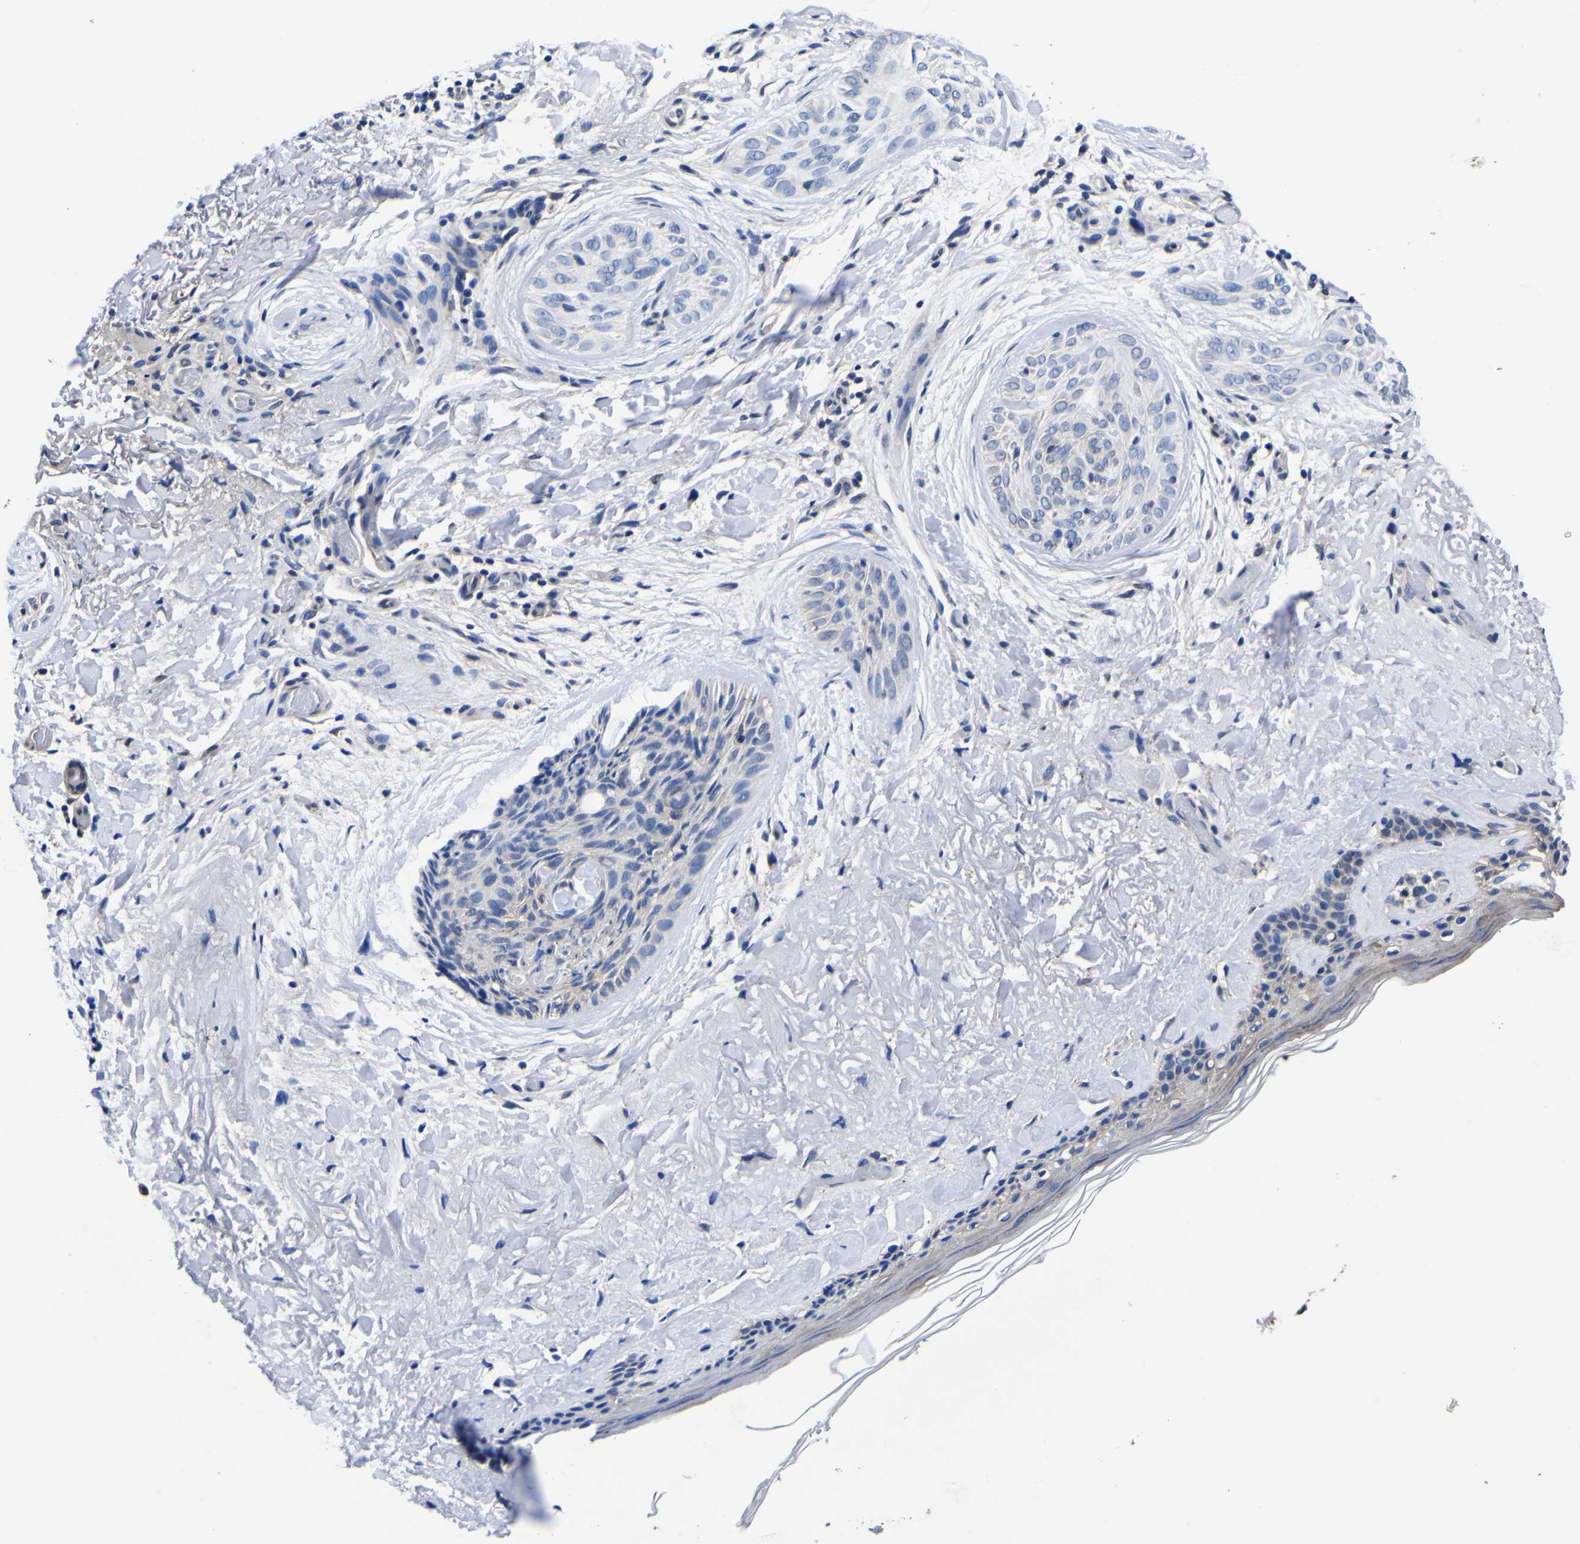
{"staining": {"intensity": "negative", "quantity": "none", "location": "none"}, "tissue": "skin cancer", "cell_type": "Tumor cells", "image_type": "cancer", "snomed": [{"axis": "morphology", "description": "Normal tissue, NOS"}, {"axis": "morphology", "description": "Basal cell carcinoma"}, {"axis": "topography", "description": "Skin"}], "caption": "Tumor cells are negative for brown protein staining in skin basal cell carcinoma.", "gene": "FAM110B", "patient": {"sex": "female", "age": 71}}